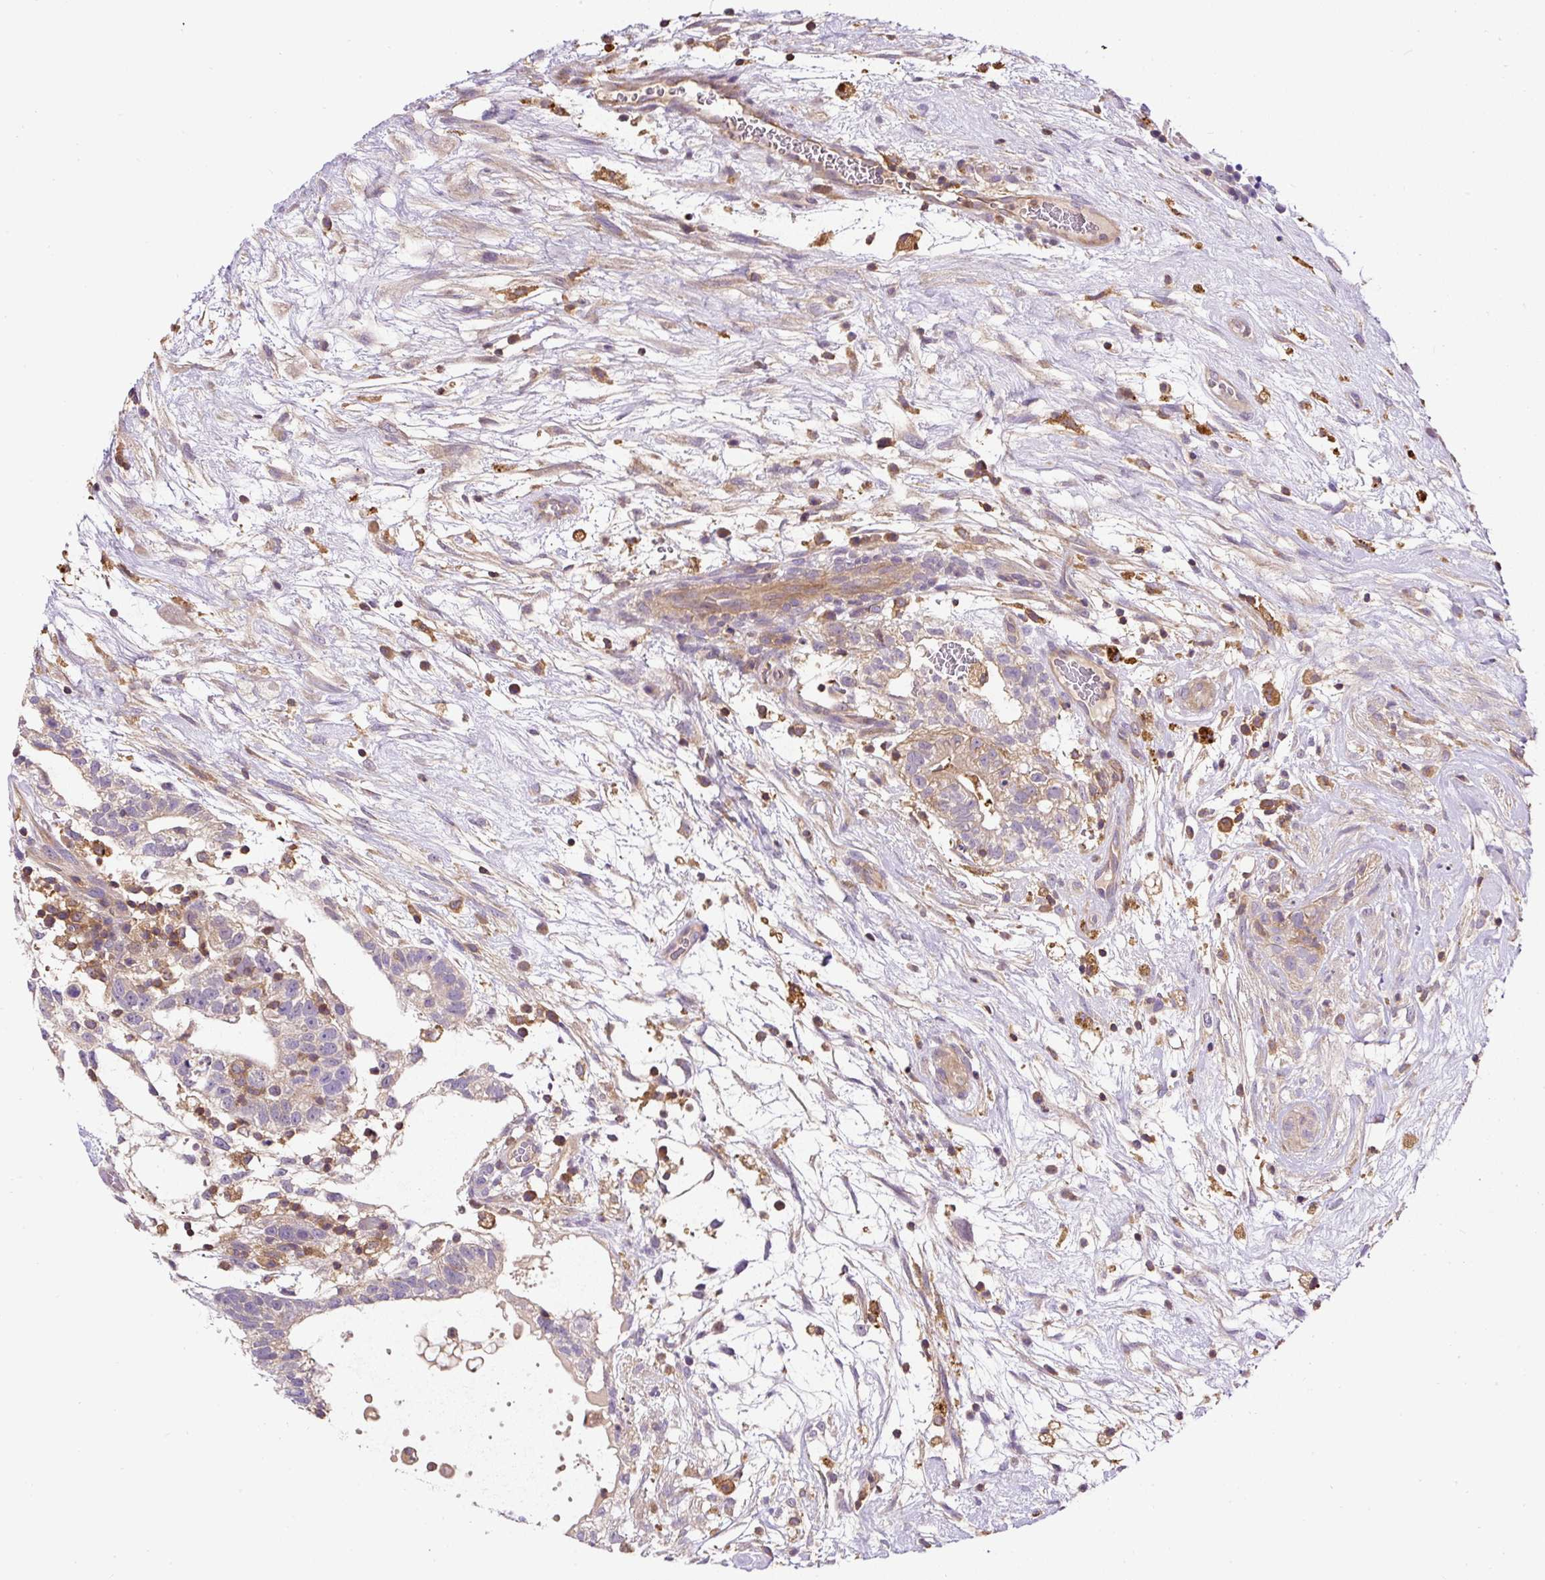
{"staining": {"intensity": "negative", "quantity": "none", "location": "none"}, "tissue": "testis cancer", "cell_type": "Tumor cells", "image_type": "cancer", "snomed": [{"axis": "morphology", "description": "Carcinoma, Embryonal, NOS"}, {"axis": "topography", "description": "Testis"}], "caption": "Micrograph shows no significant protein positivity in tumor cells of testis cancer. (DAB immunohistochemistry (IHC) with hematoxylin counter stain).", "gene": "CCDC28A", "patient": {"sex": "male", "age": 32}}